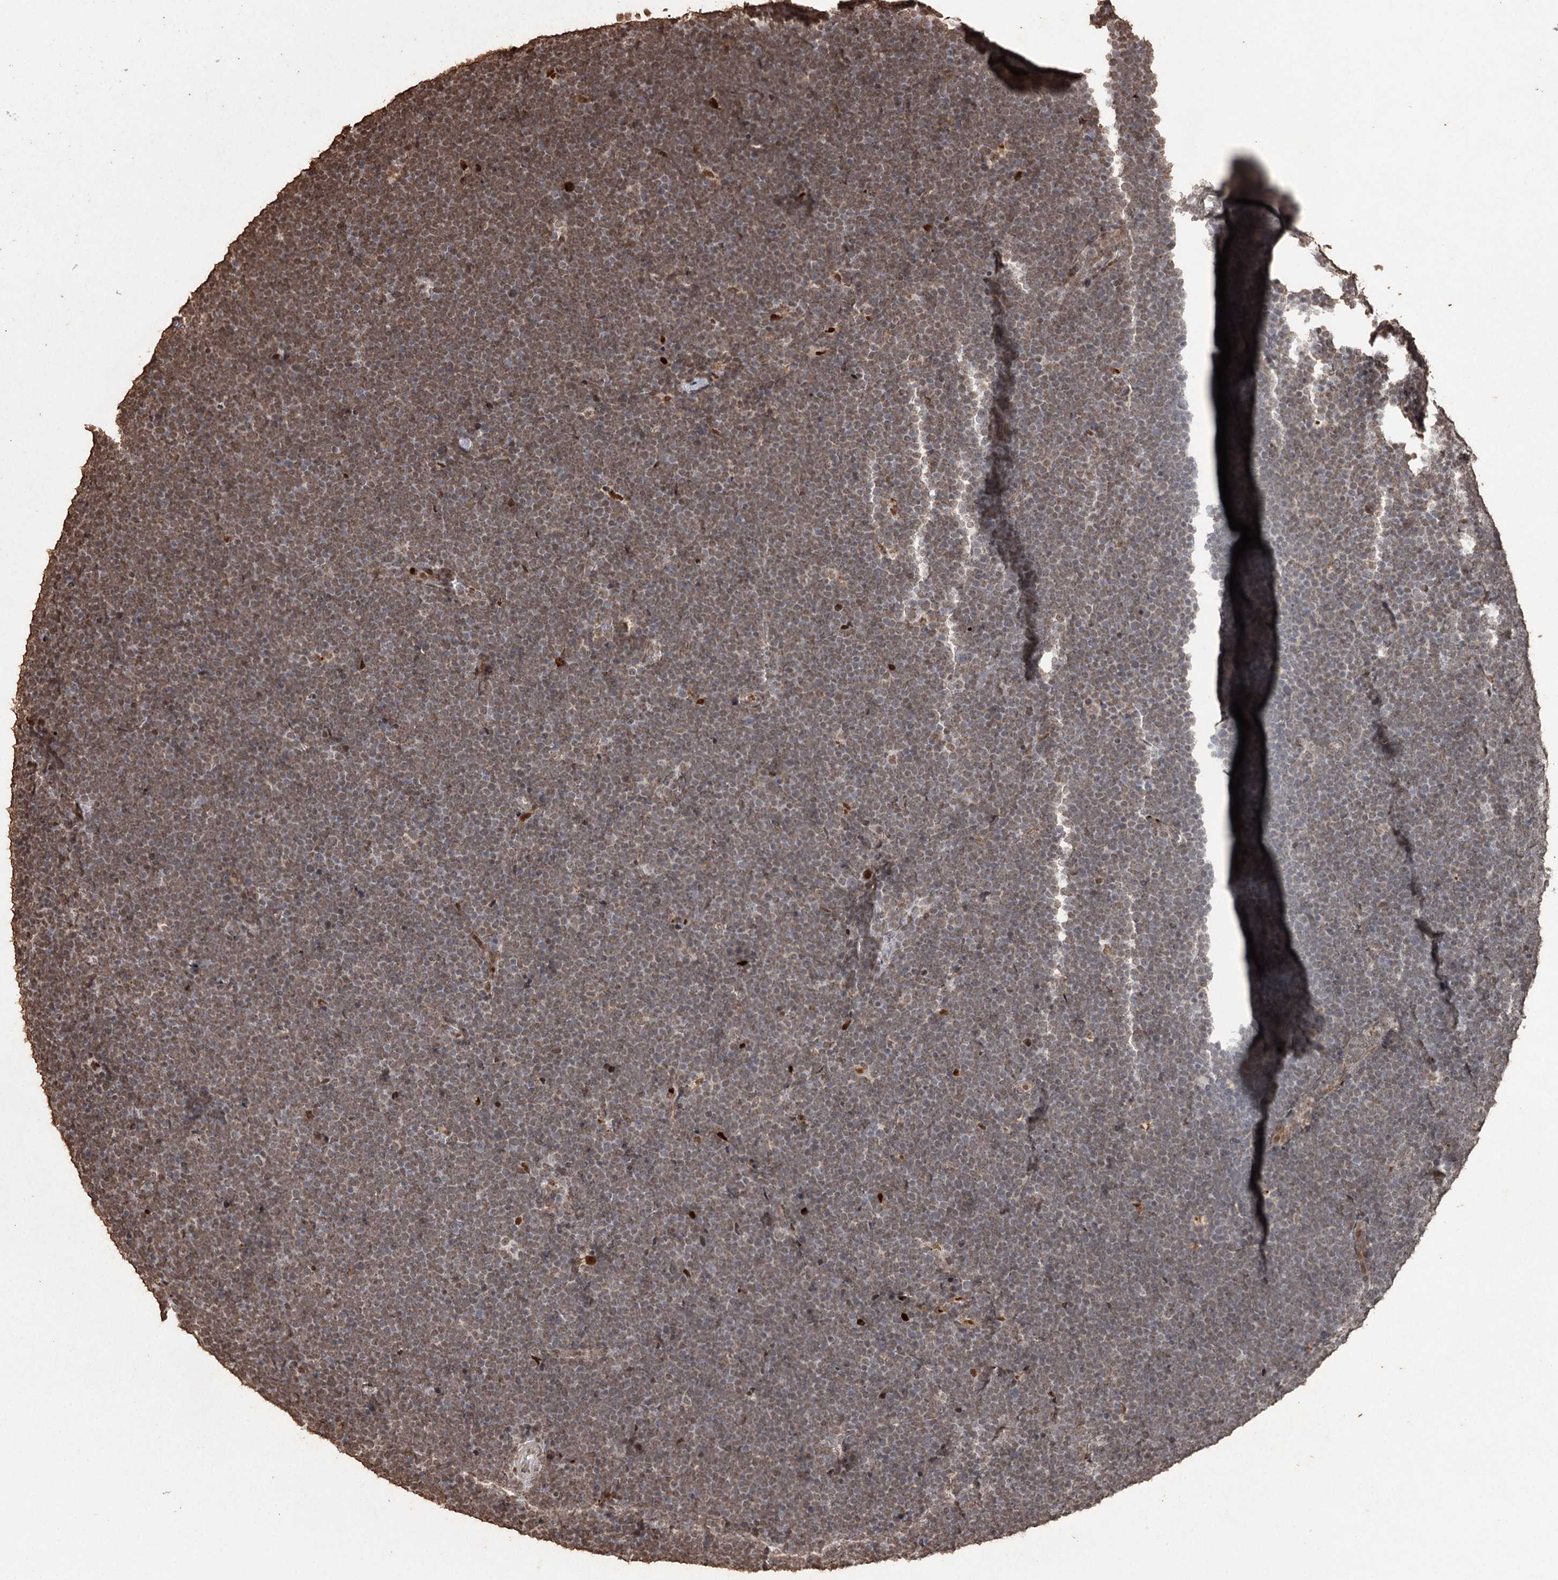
{"staining": {"intensity": "moderate", "quantity": ">75%", "location": "nuclear"}, "tissue": "lymphoma", "cell_type": "Tumor cells", "image_type": "cancer", "snomed": [{"axis": "morphology", "description": "Malignant lymphoma, non-Hodgkin's type, High grade"}, {"axis": "topography", "description": "Lymph node"}], "caption": "A brown stain shows moderate nuclear positivity of a protein in human malignant lymphoma, non-Hodgkin's type (high-grade) tumor cells.", "gene": "THYN1", "patient": {"sex": "male", "age": 13}}